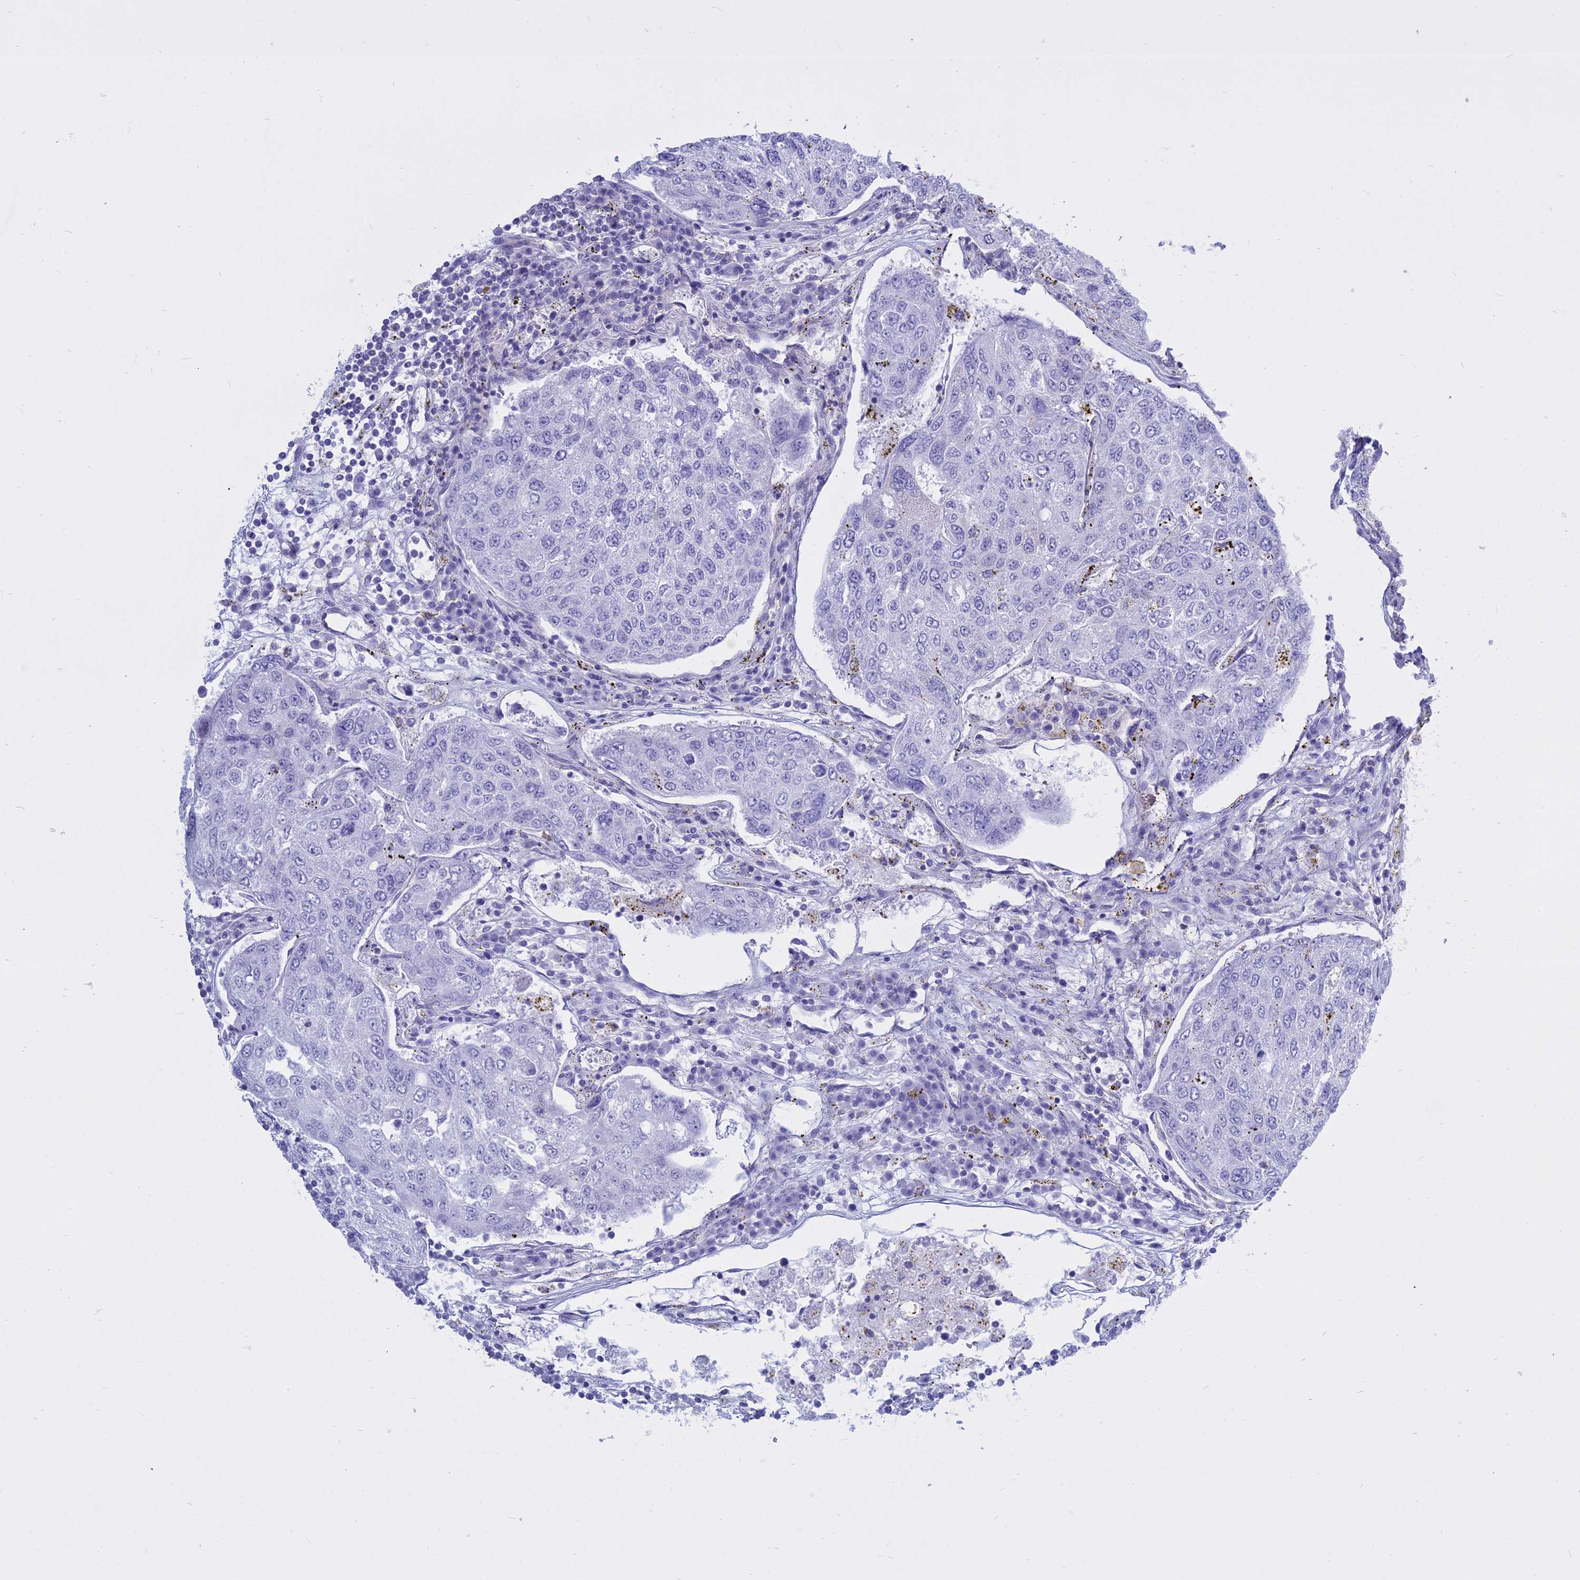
{"staining": {"intensity": "negative", "quantity": "none", "location": "none"}, "tissue": "urothelial cancer", "cell_type": "Tumor cells", "image_type": "cancer", "snomed": [{"axis": "morphology", "description": "Urothelial carcinoma, High grade"}, {"axis": "topography", "description": "Lymph node"}, {"axis": "topography", "description": "Urinary bladder"}], "caption": "Tumor cells show no significant protein expression in urothelial cancer. Nuclei are stained in blue.", "gene": "AHCYL1", "patient": {"sex": "male", "age": 51}}